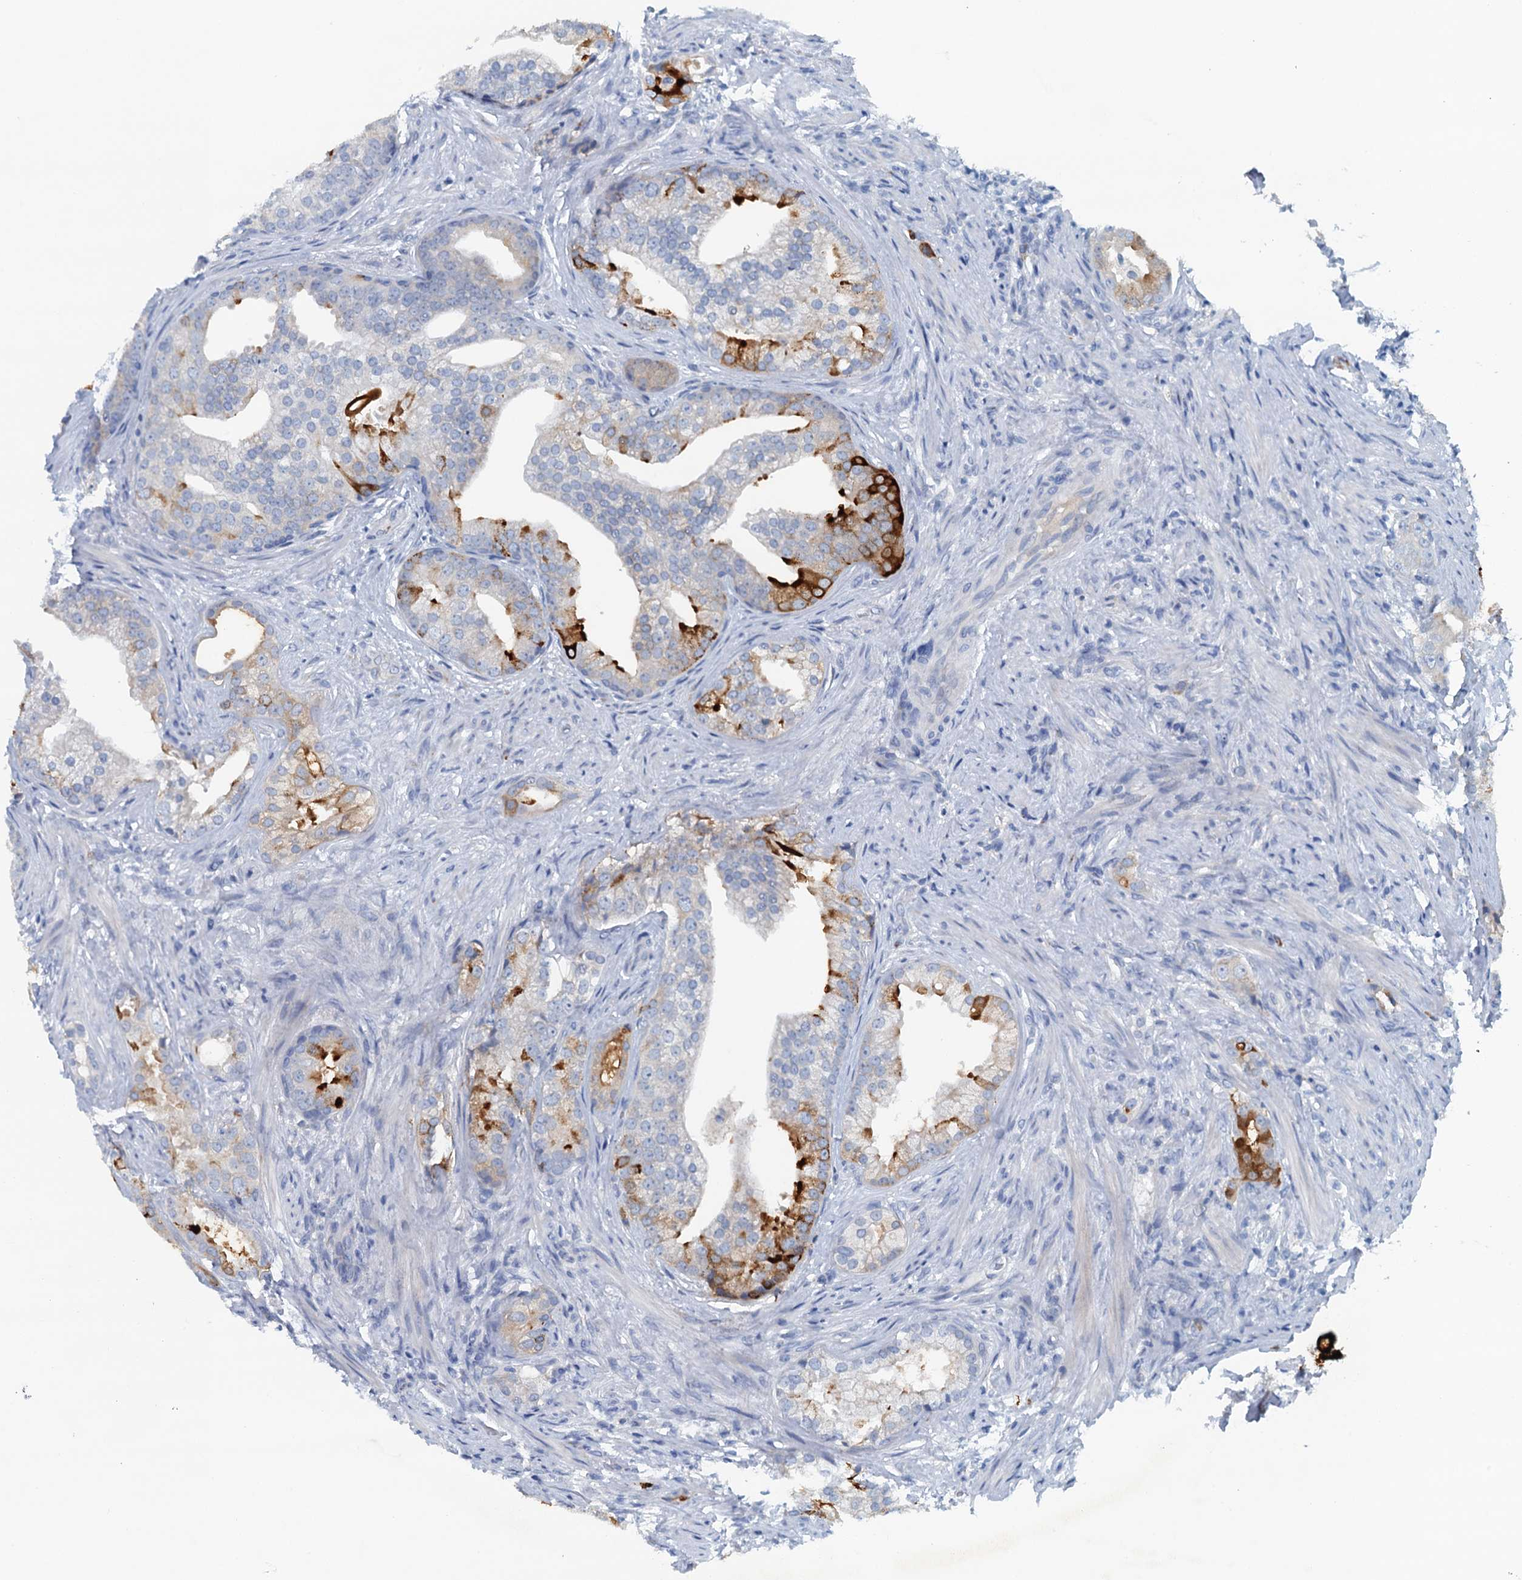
{"staining": {"intensity": "strong", "quantity": "<25%", "location": "cytoplasmic/membranous"}, "tissue": "prostate cancer", "cell_type": "Tumor cells", "image_type": "cancer", "snomed": [{"axis": "morphology", "description": "Adenocarcinoma, Low grade"}, {"axis": "topography", "description": "Prostate"}], "caption": "Protein expression analysis of human prostate cancer (low-grade adenocarcinoma) reveals strong cytoplasmic/membranous expression in about <25% of tumor cells.", "gene": "CBLIF", "patient": {"sex": "male", "age": 71}}